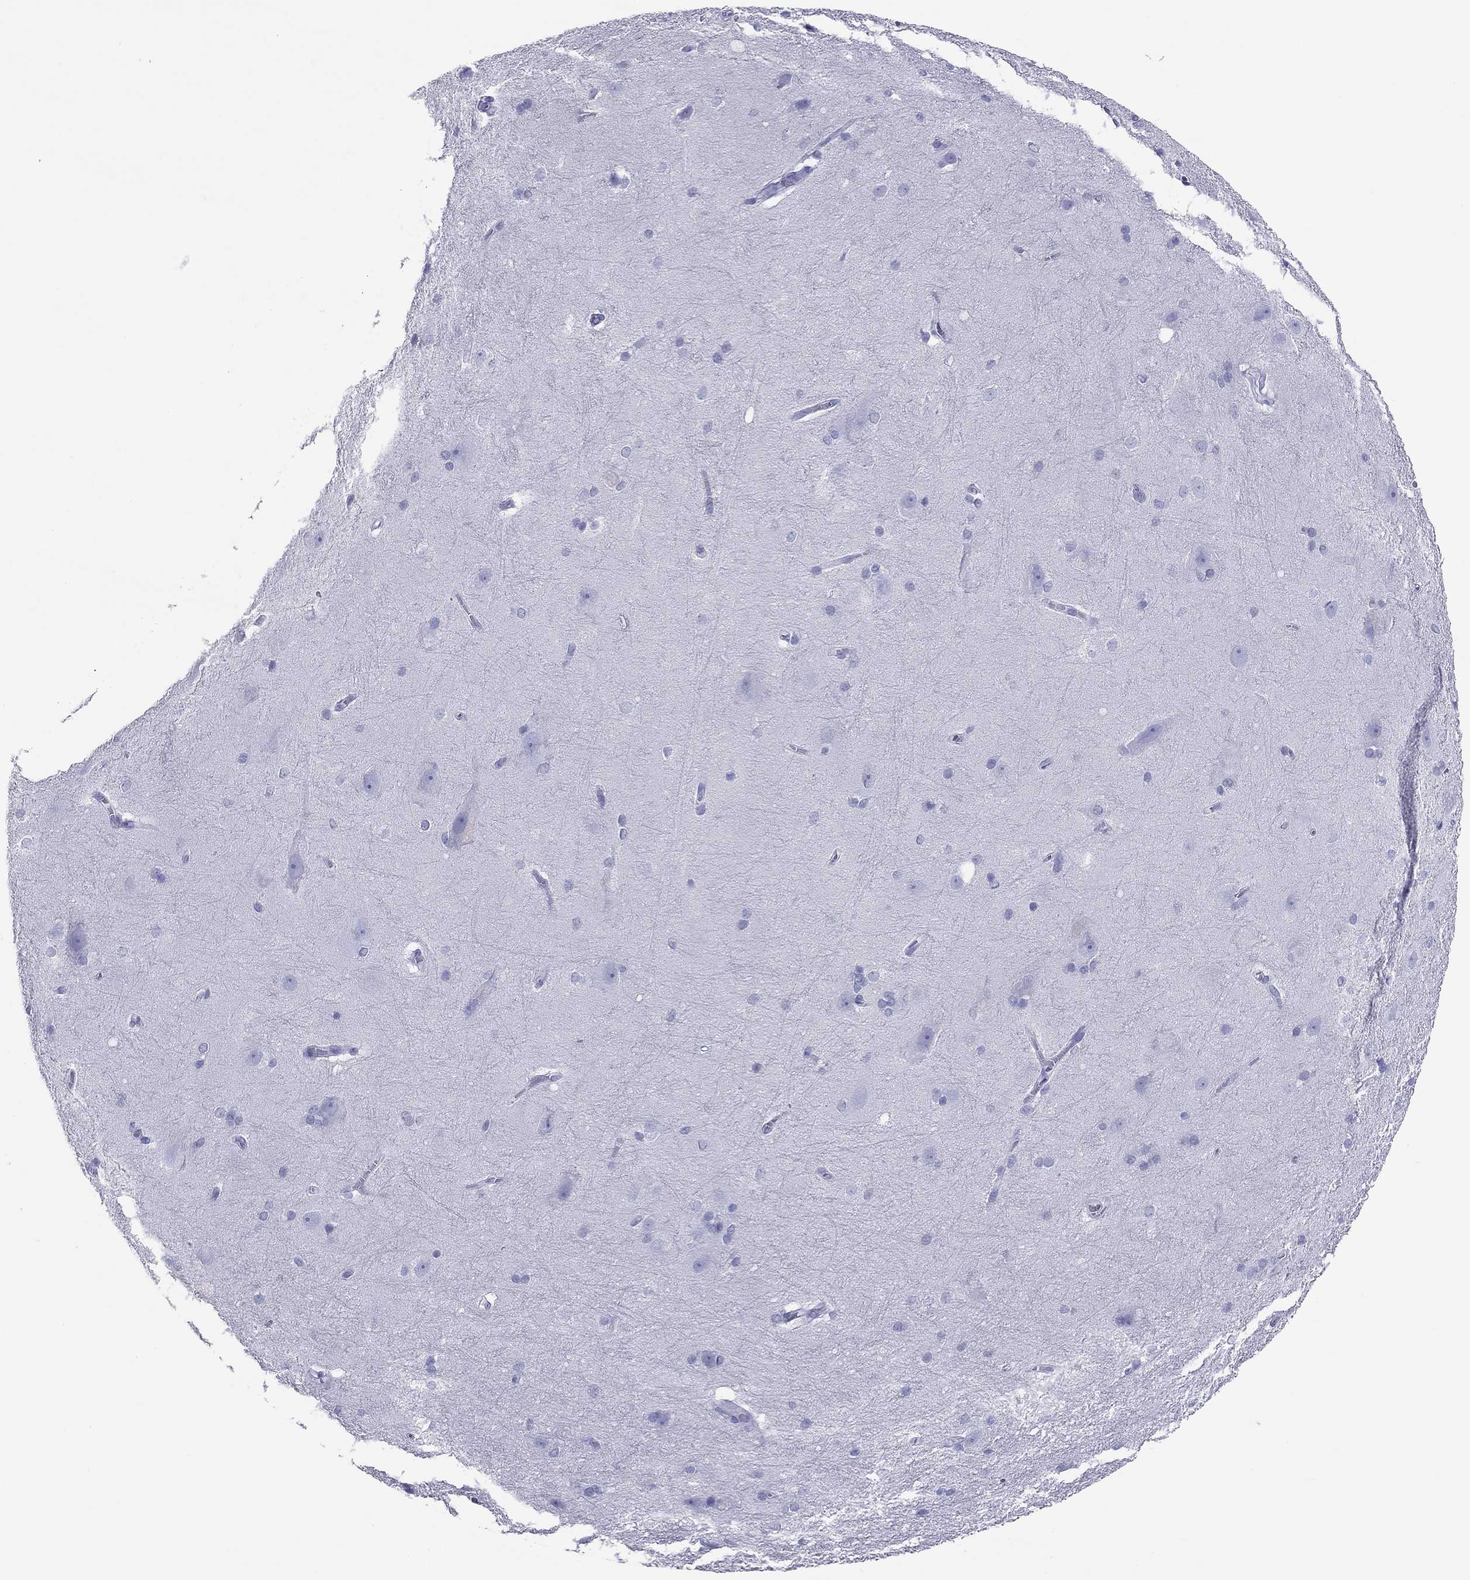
{"staining": {"intensity": "negative", "quantity": "none", "location": "none"}, "tissue": "hippocampus", "cell_type": "Glial cells", "image_type": "normal", "snomed": [{"axis": "morphology", "description": "Normal tissue, NOS"}, {"axis": "topography", "description": "Cerebral cortex"}, {"axis": "topography", "description": "Hippocampus"}], "caption": "Glial cells are negative for brown protein staining in unremarkable hippocampus. (DAB immunohistochemistry, high magnification).", "gene": "DPY19L2", "patient": {"sex": "female", "age": 19}}